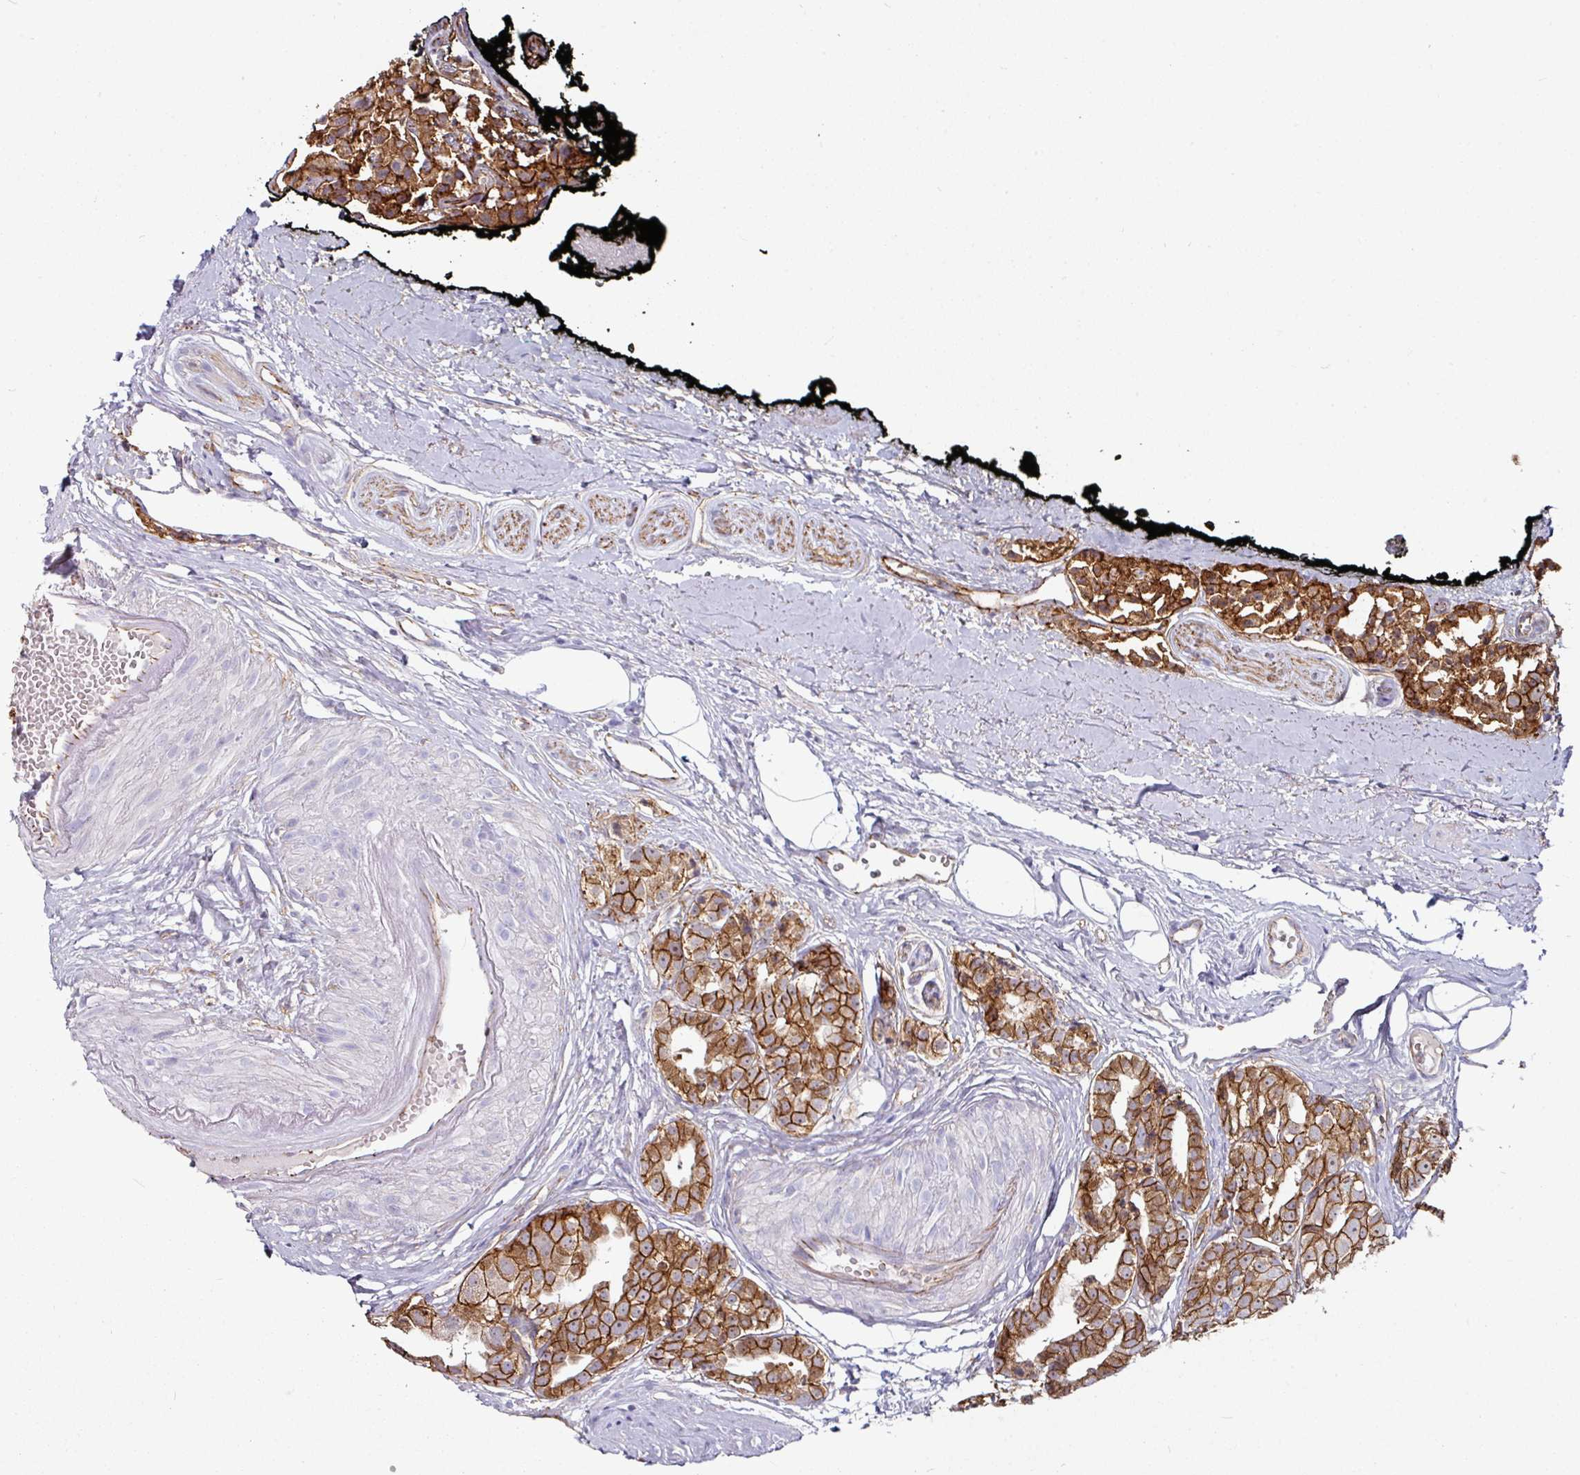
{"staining": {"intensity": "strong", "quantity": ">75%", "location": "cytoplasmic/membranous"}, "tissue": "prostate cancer", "cell_type": "Tumor cells", "image_type": "cancer", "snomed": [{"axis": "morphology", "description": "Adenocarcinoma, High grade"}, {"axis": "topography", "description": "Prostate"}], "caption": "Brown immunohistochemical staining in high-grade adenocarcinoma (prostate) shows strong cytoplasmic/membranous expression in about >75% of tumor cells.", "gene": "JUP", "patient": {"sex": "male", "age": 71}}